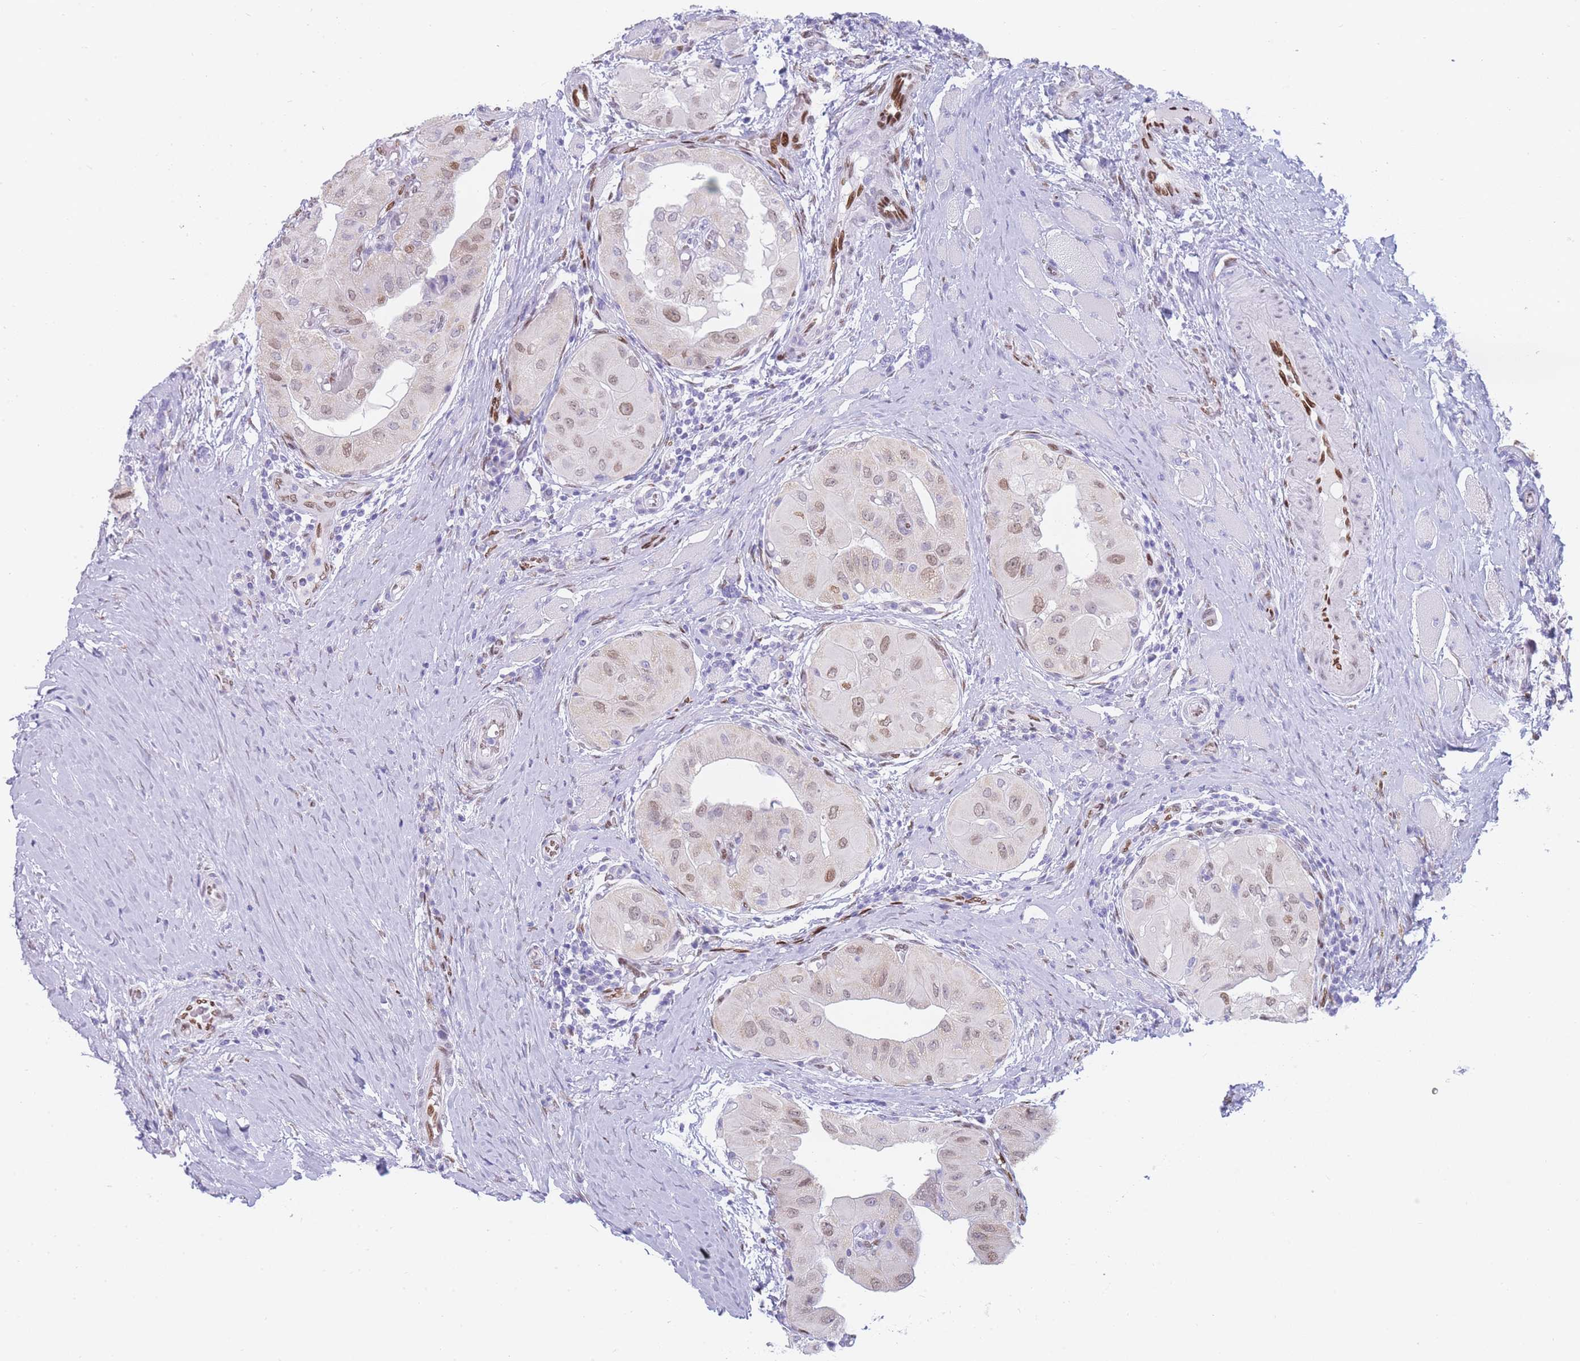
{"staining": {"intensity": "weak", "quantity": ">75%", "location": "nuclear"}, "tissue": "thyroid cancer", "cell_type": "Tumor cells", "image_type": "cancer", "snomed": [{"axis": "morphology", "description": "Papillary adenocarcinoma, NOS"}, {"axis": "topography", "description": "Thyroid gland"}], "caption": "Immunohistochemistry (IHC) photomicrograph of human thyroid cancer stained for a protein (brown), which demonstrates low levels of weak nuclear staining in approximately >75% of tumor cells.", "gene": "PSMB5", "patient": {"sex": "female", "age": 59}}